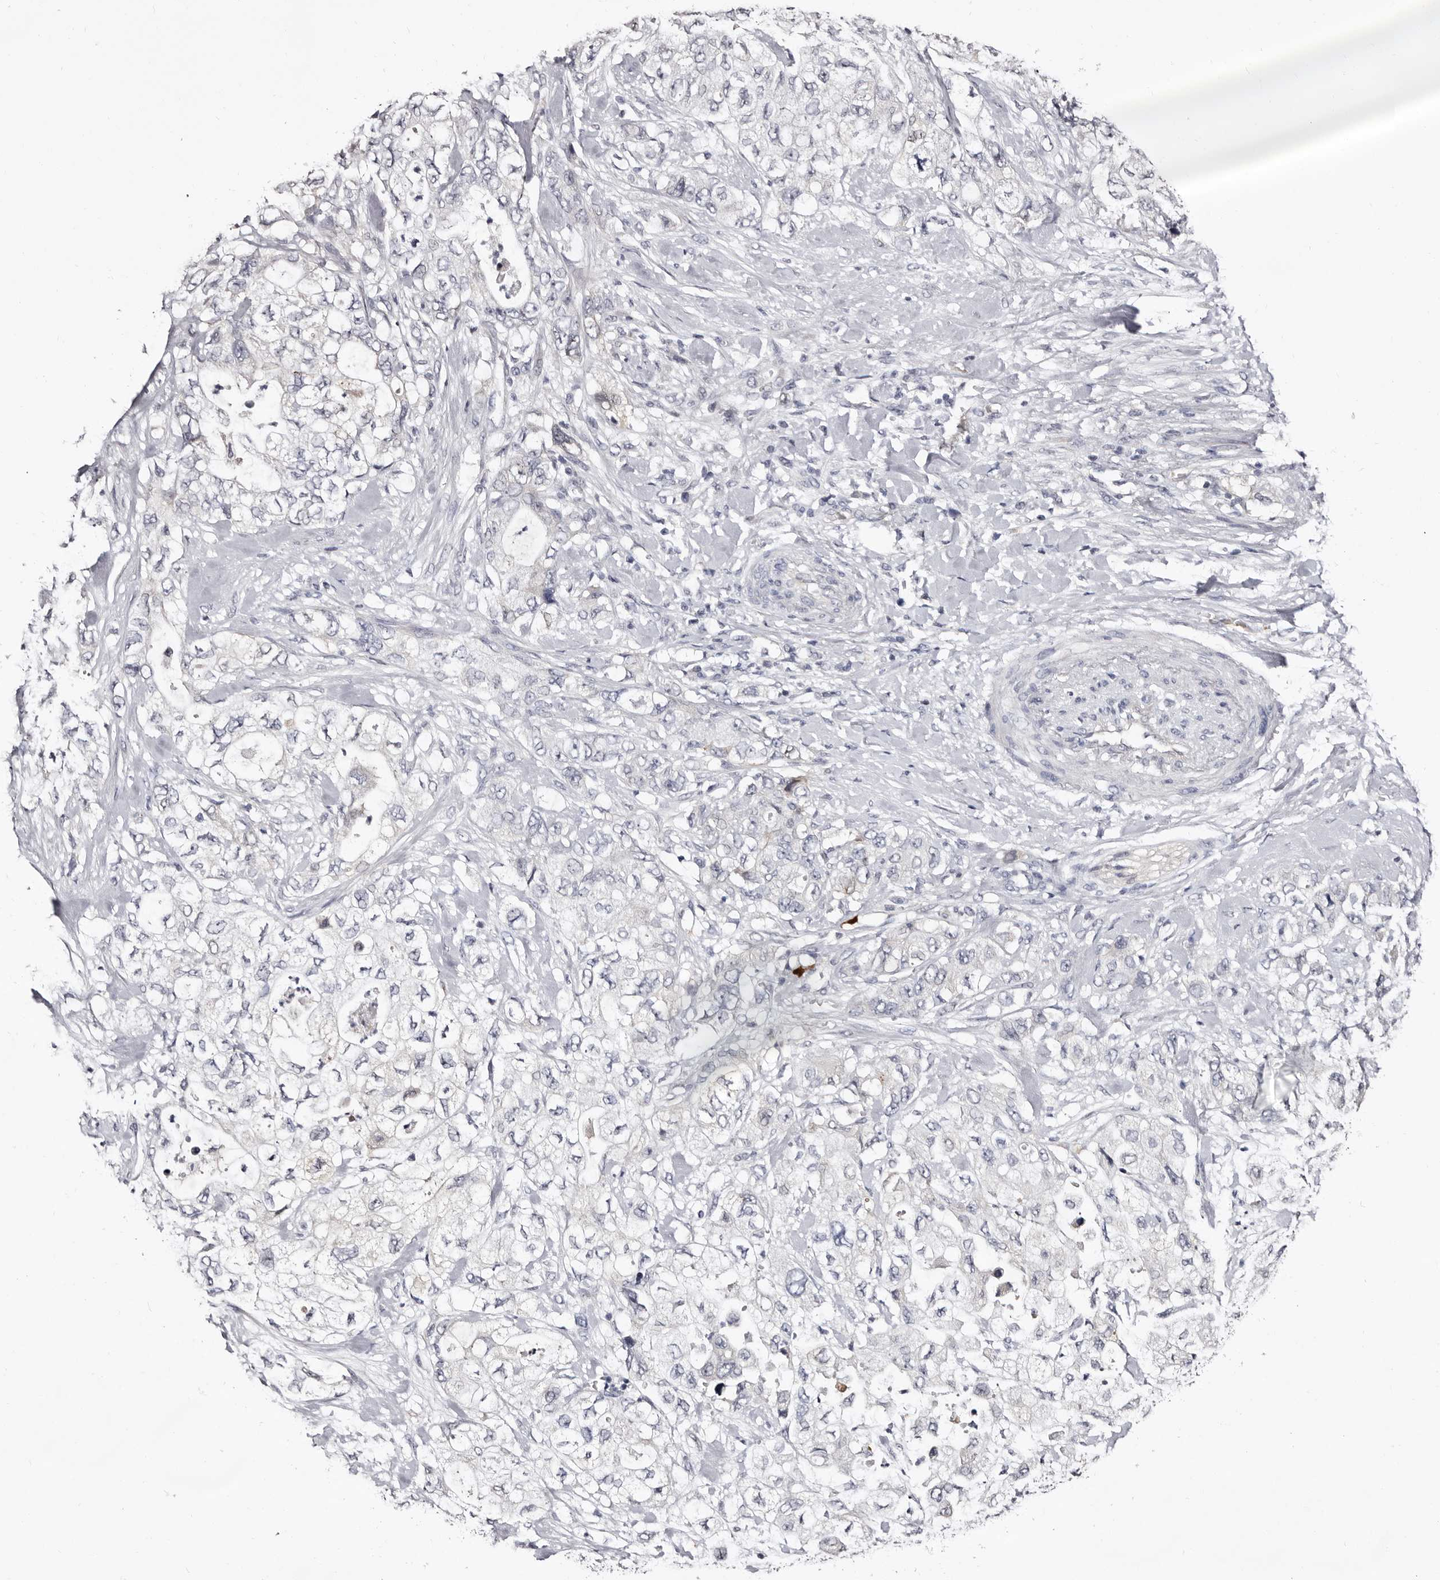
{"staining": {"intensity": "weak", "quantity": "<25%", "location": "cytoplasmic/membranous"}, "tissue": "pancreatic cancer", "cell_type": "Tumor cells", "image_type": "cancer", "snomed": [{"axis": "morphology", "description": "Adenocarcinoma, NOS"}, {"axis": "topography", "description": "Pancreas"}], "caption": "Immunohistochemistry of pancreatic adenocarcinoma demonstrates no positivity in tumor cells.", "gene": "BPGM", "patient": {"sex": "female", "age": 73}}